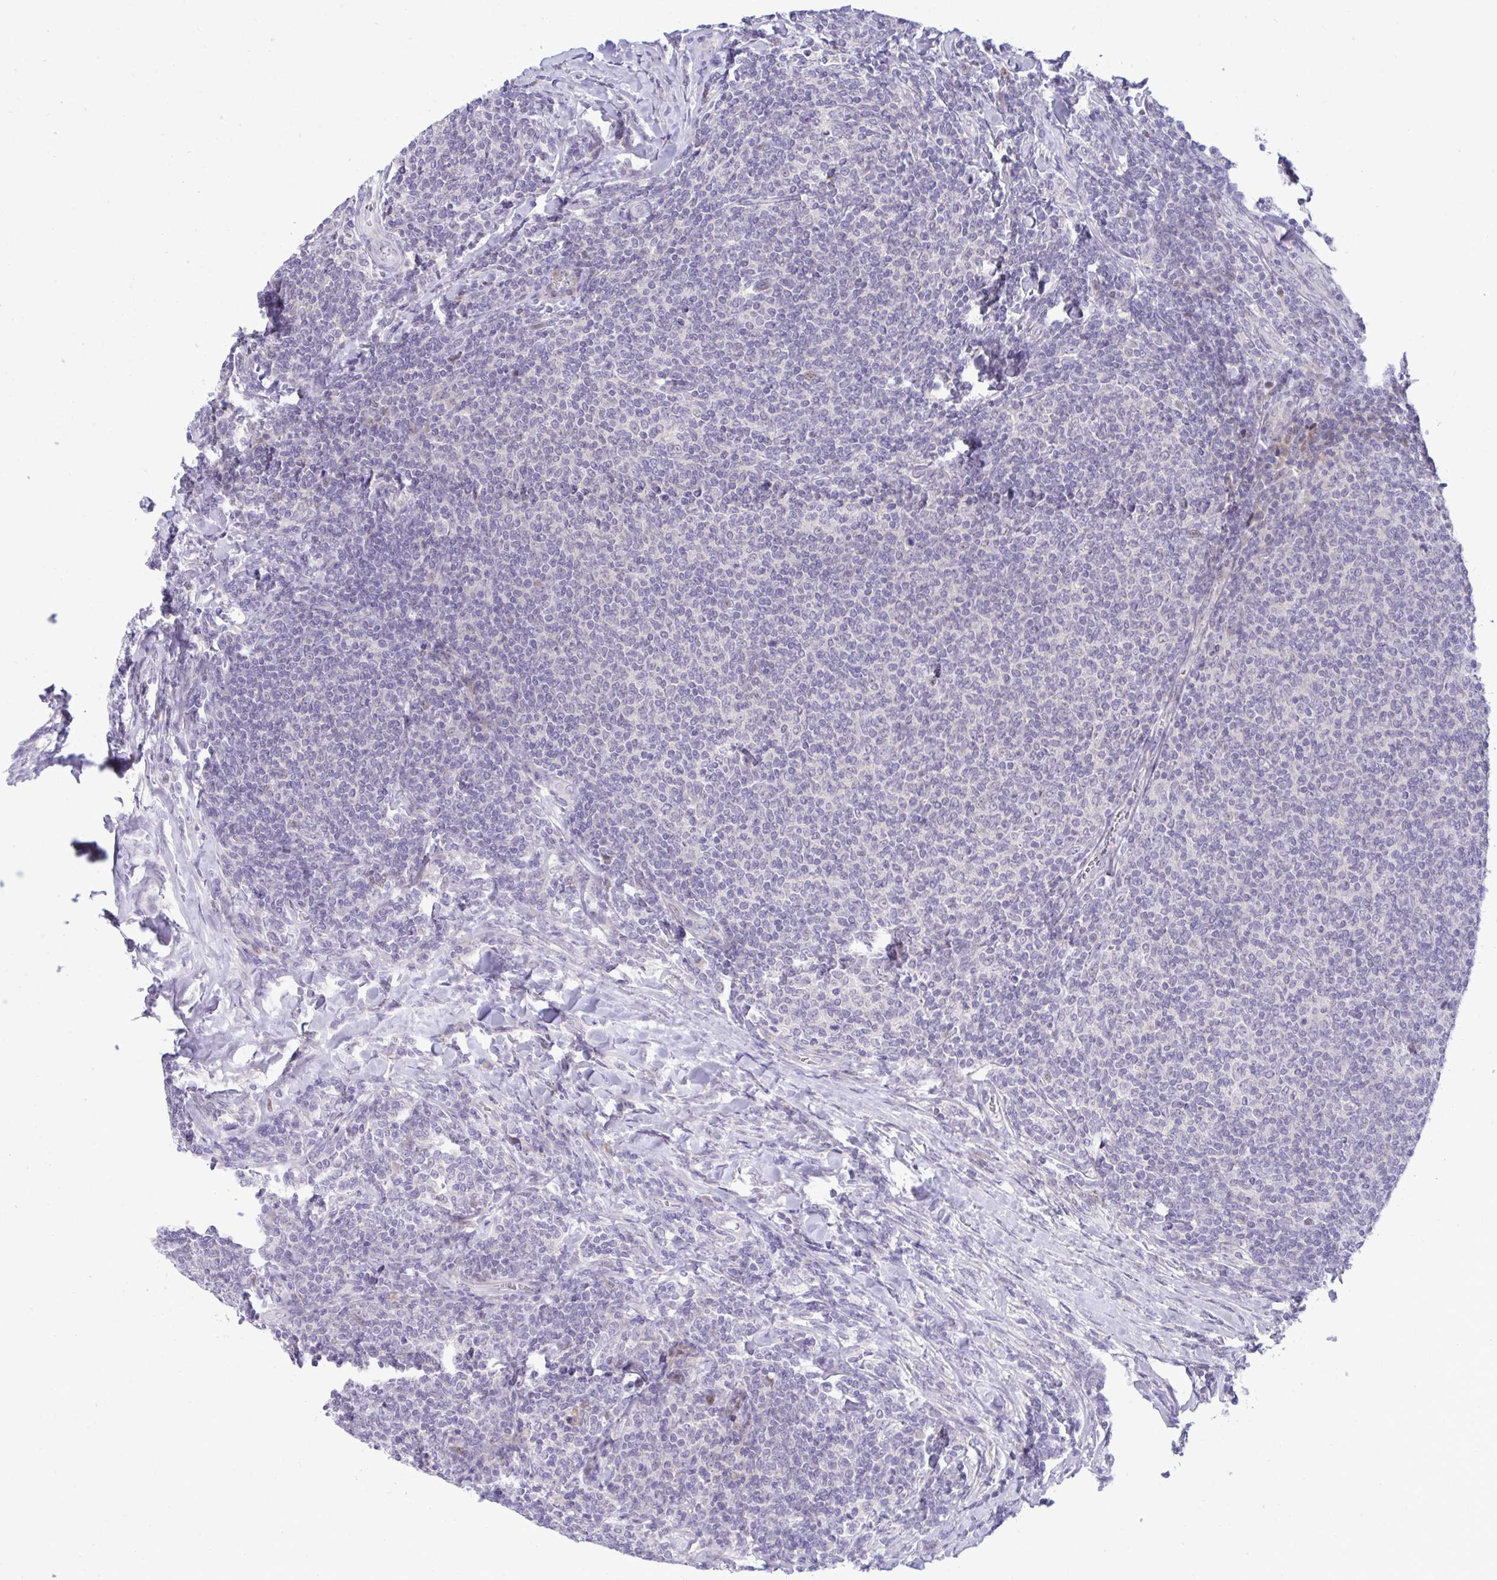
{"staining": {"intensity": "negative", "quantity": "none", "location": "none"}, "tissue": "lymphoma", "cell_type": "Tumor cells", "image_type": "cancer", "snomed": [{"axis": "morphology", "description": "Malignant lymphoma, non-Hodgkin's type, Low grade"}, {"axis": "topography", "description": "Lymph node"}], "caption": "The immunohistochemistry photomicrograph has no significant expression in tumor cells of low-grade malignant lymphoma, non-Hodgkin's type tissue.", "gene": "EPOP", "patient": {"sex": "male", "age": 52}}